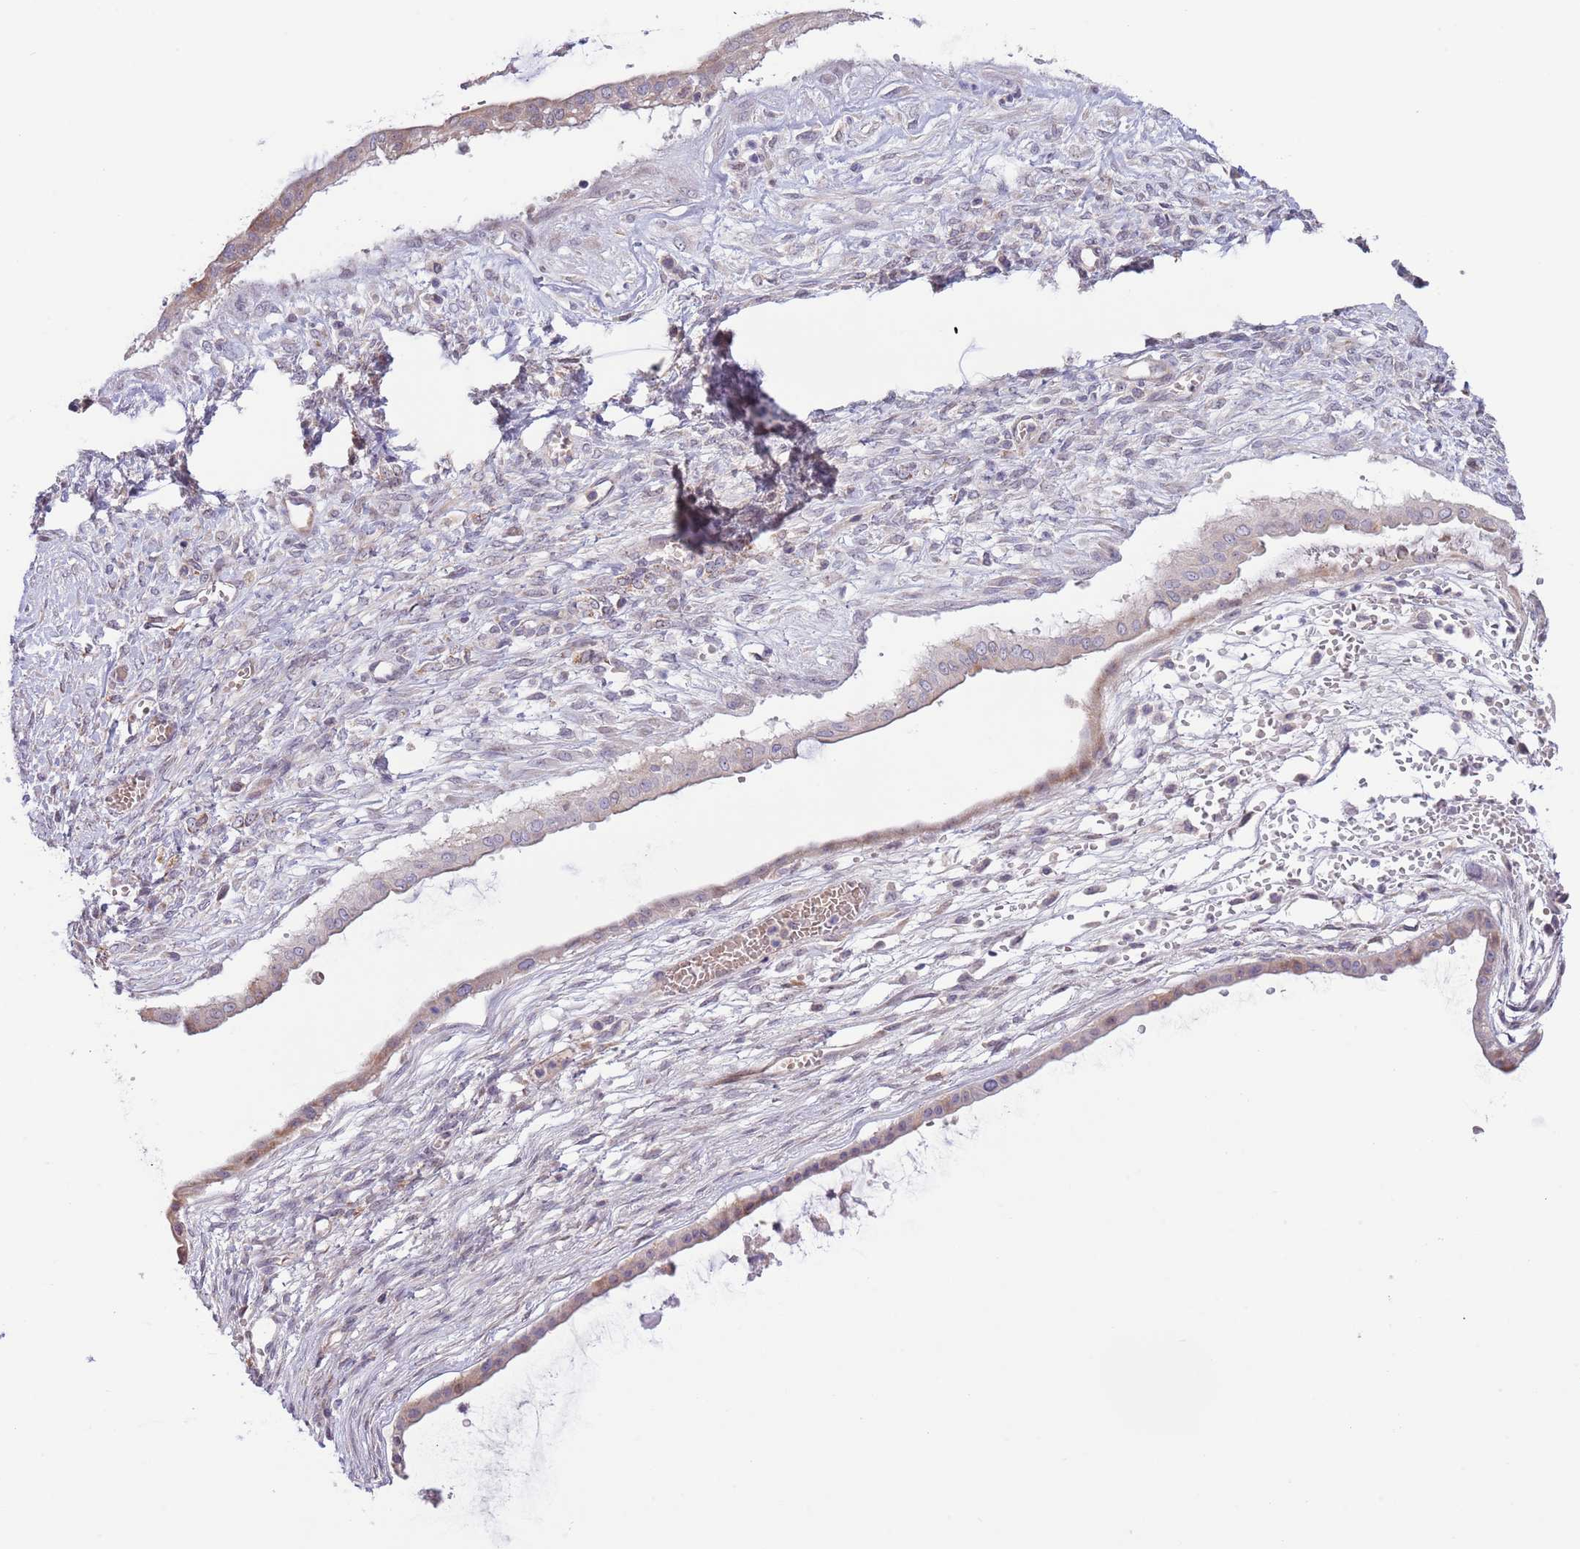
{"staining": {"intensity": "weak", "quantity": "<25%", "location": "cytoplasmic/membranous"}, "tissue": "ovarian cancer", "cell_type": "Tumor cells", "image_type": "cancer", "snomed": [{"axis": "morphology", "description": "Cystadenocarcinoma, mucinous, NOS"}, {"axis": "topography", "description": "Ovary"}], "caption": "DAB immunohistochemical staining of human mucinous cystadenocarcinoma (ovarian) shows no significant staining in tumor cells. Nuclei are stained in blue.", "gene": "AP1S2", "patient": {"sex": "female", "age": 73}}